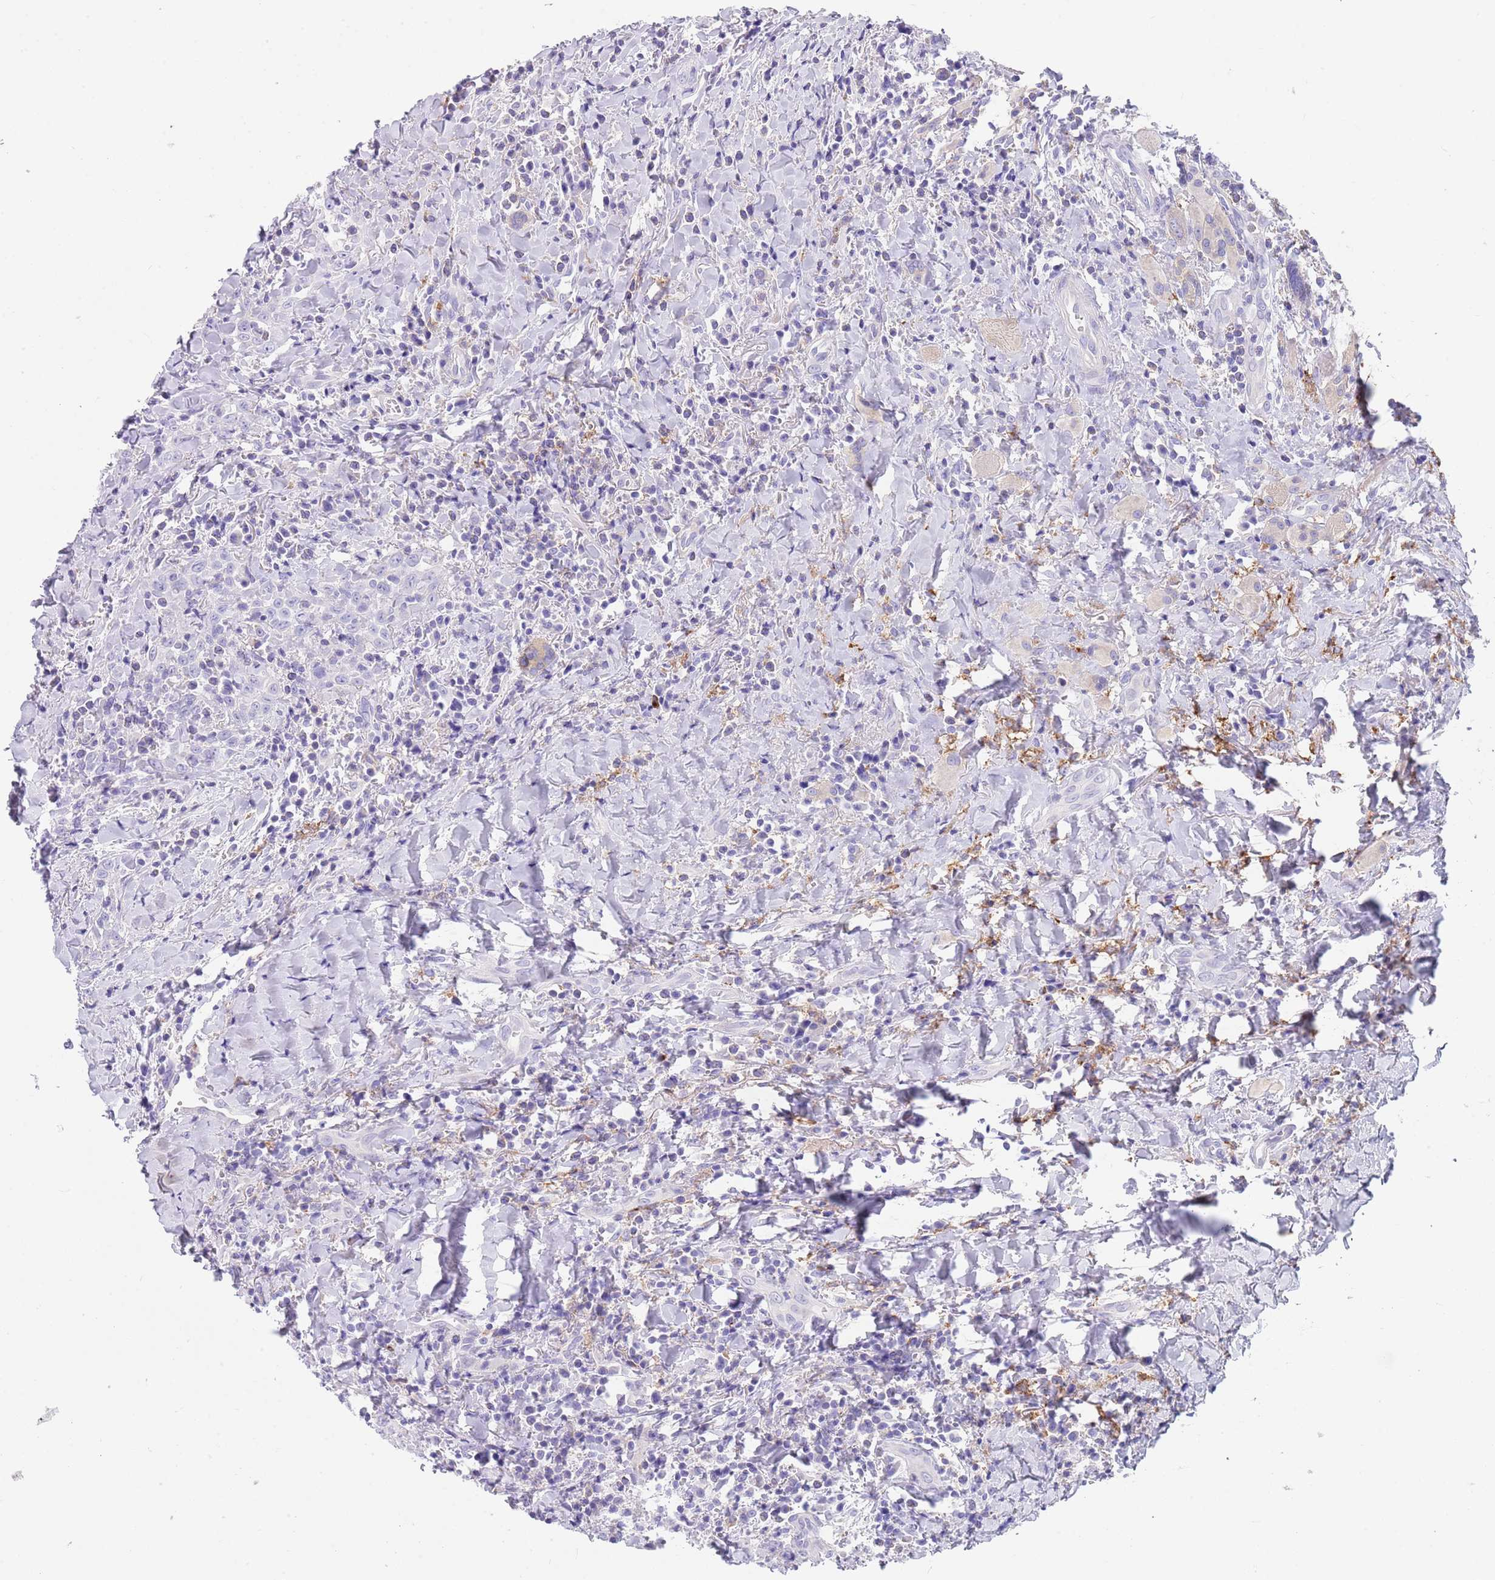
{"staining": {"intensity": "negative", "quantity": "none", "location": "none"}, "tissue": "head and neck cancer", "cell_type": "Tumor cells", "image_type": "cancer", "snomed": [{"axis": "morphology", "description": "Squamous cell carcinoma, NOS"}, {"axis": "topography", "description": "Head-Neck"}], "caption": "An image of human head and neck squamous cell carcinoma is negative for staining in tumor cells. (DAB immunohistochemistry, high magnification).", "gene": "CPXM2", "patient": {"sex": "female", "age": 70}}